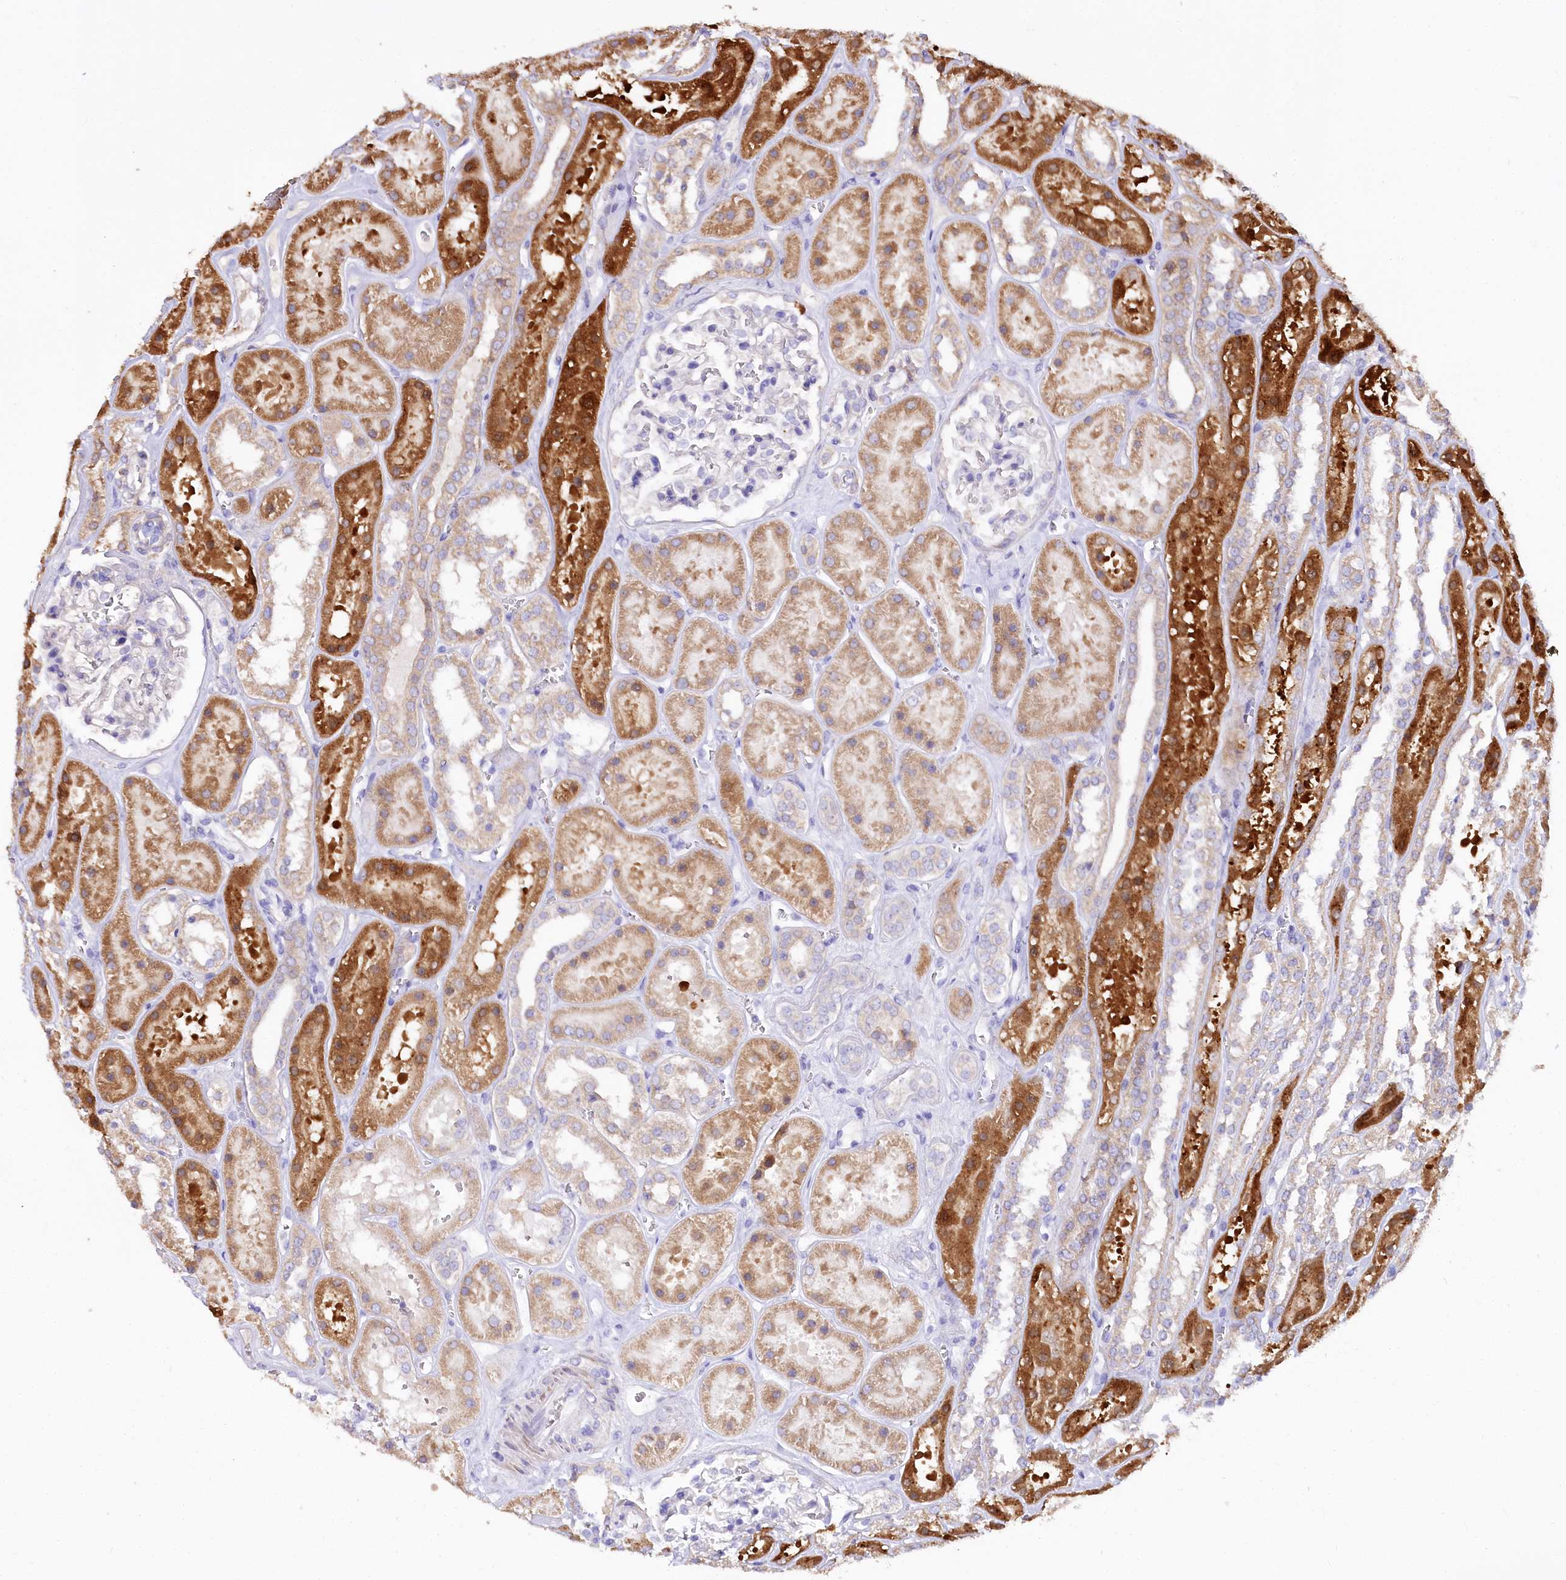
{"staining": {"intensity": "negative", "quantity": "none", "location": "none"}, "tissue": "kidney", "cell_type": "Cells in glomeruli", "image_type": "normal", "snomed": [{"axis": "morphology", "description": "Normal tissue, NOS"}, {"axis": "topography", "description": "Kidney"}], "caption": "The immunohistochemistry (IHC) micrograph has no significant expression in cells in glomeruli of kidney. Brightfield microscopy of immunohistochemistry (IHC) stained with DAB (brown) and hematoxylin (blue), captured at high magnification.", "gene": "PTER", "patient": {"sex": "female", "age": 41}}